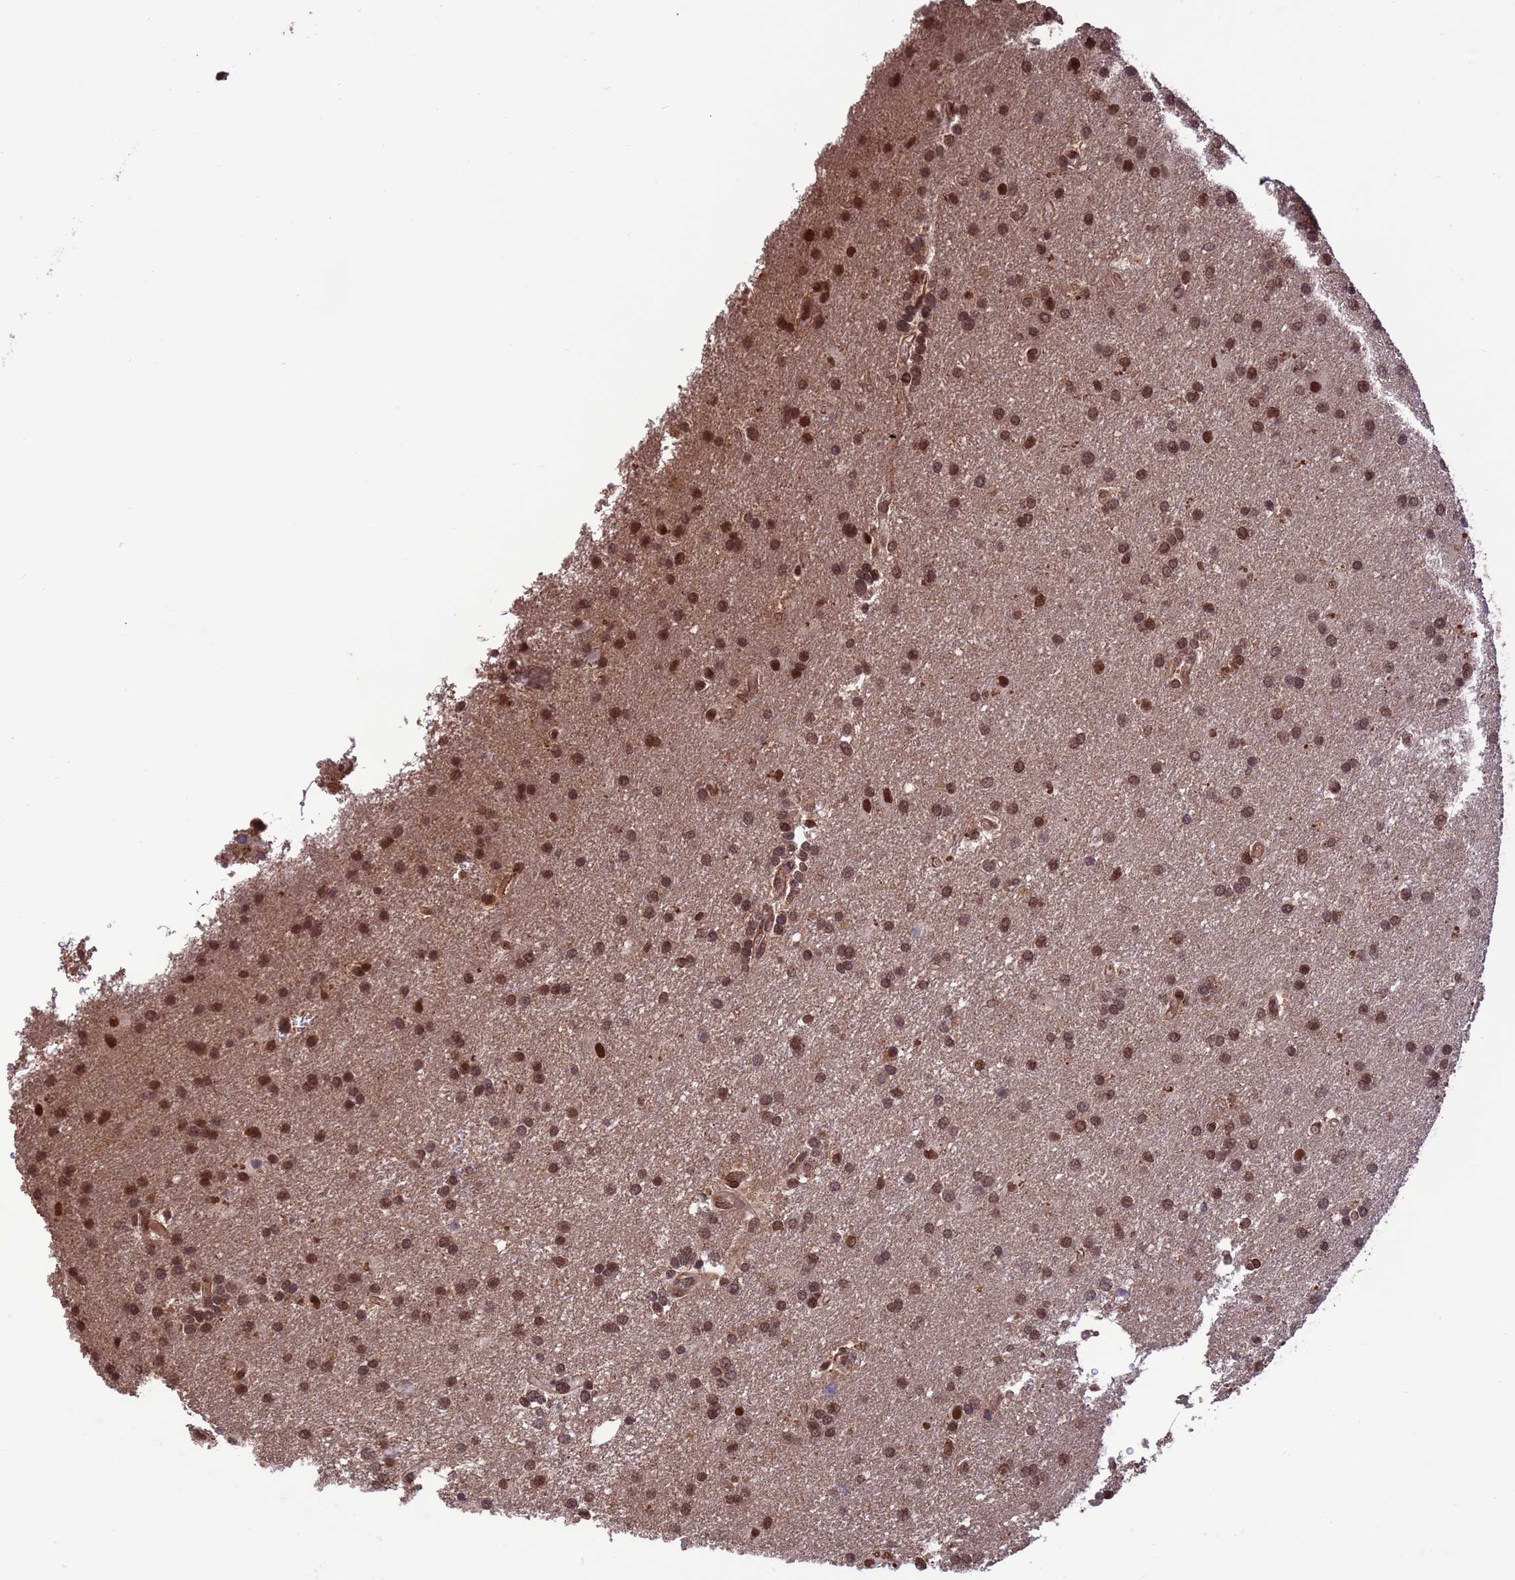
{"staining": {"intensity": "moderate", "quantity": ">75%", "location": "nuclear"}, "tissue": "glioma", "cell_type": "Tumor cells", "image_type": "cancer", "snomed": [{"axis": "morphology", "description": "Glioma, malignant, Low grade"}, {"axis": "topography", "description": "Brain"}], "caption": "Moderate nuclear positivity for a protein is identified in about >75% of tumor cells of glioma using IHC.", "gene": "VSTM4", "patient": {"sex": "male", "age": 66}}